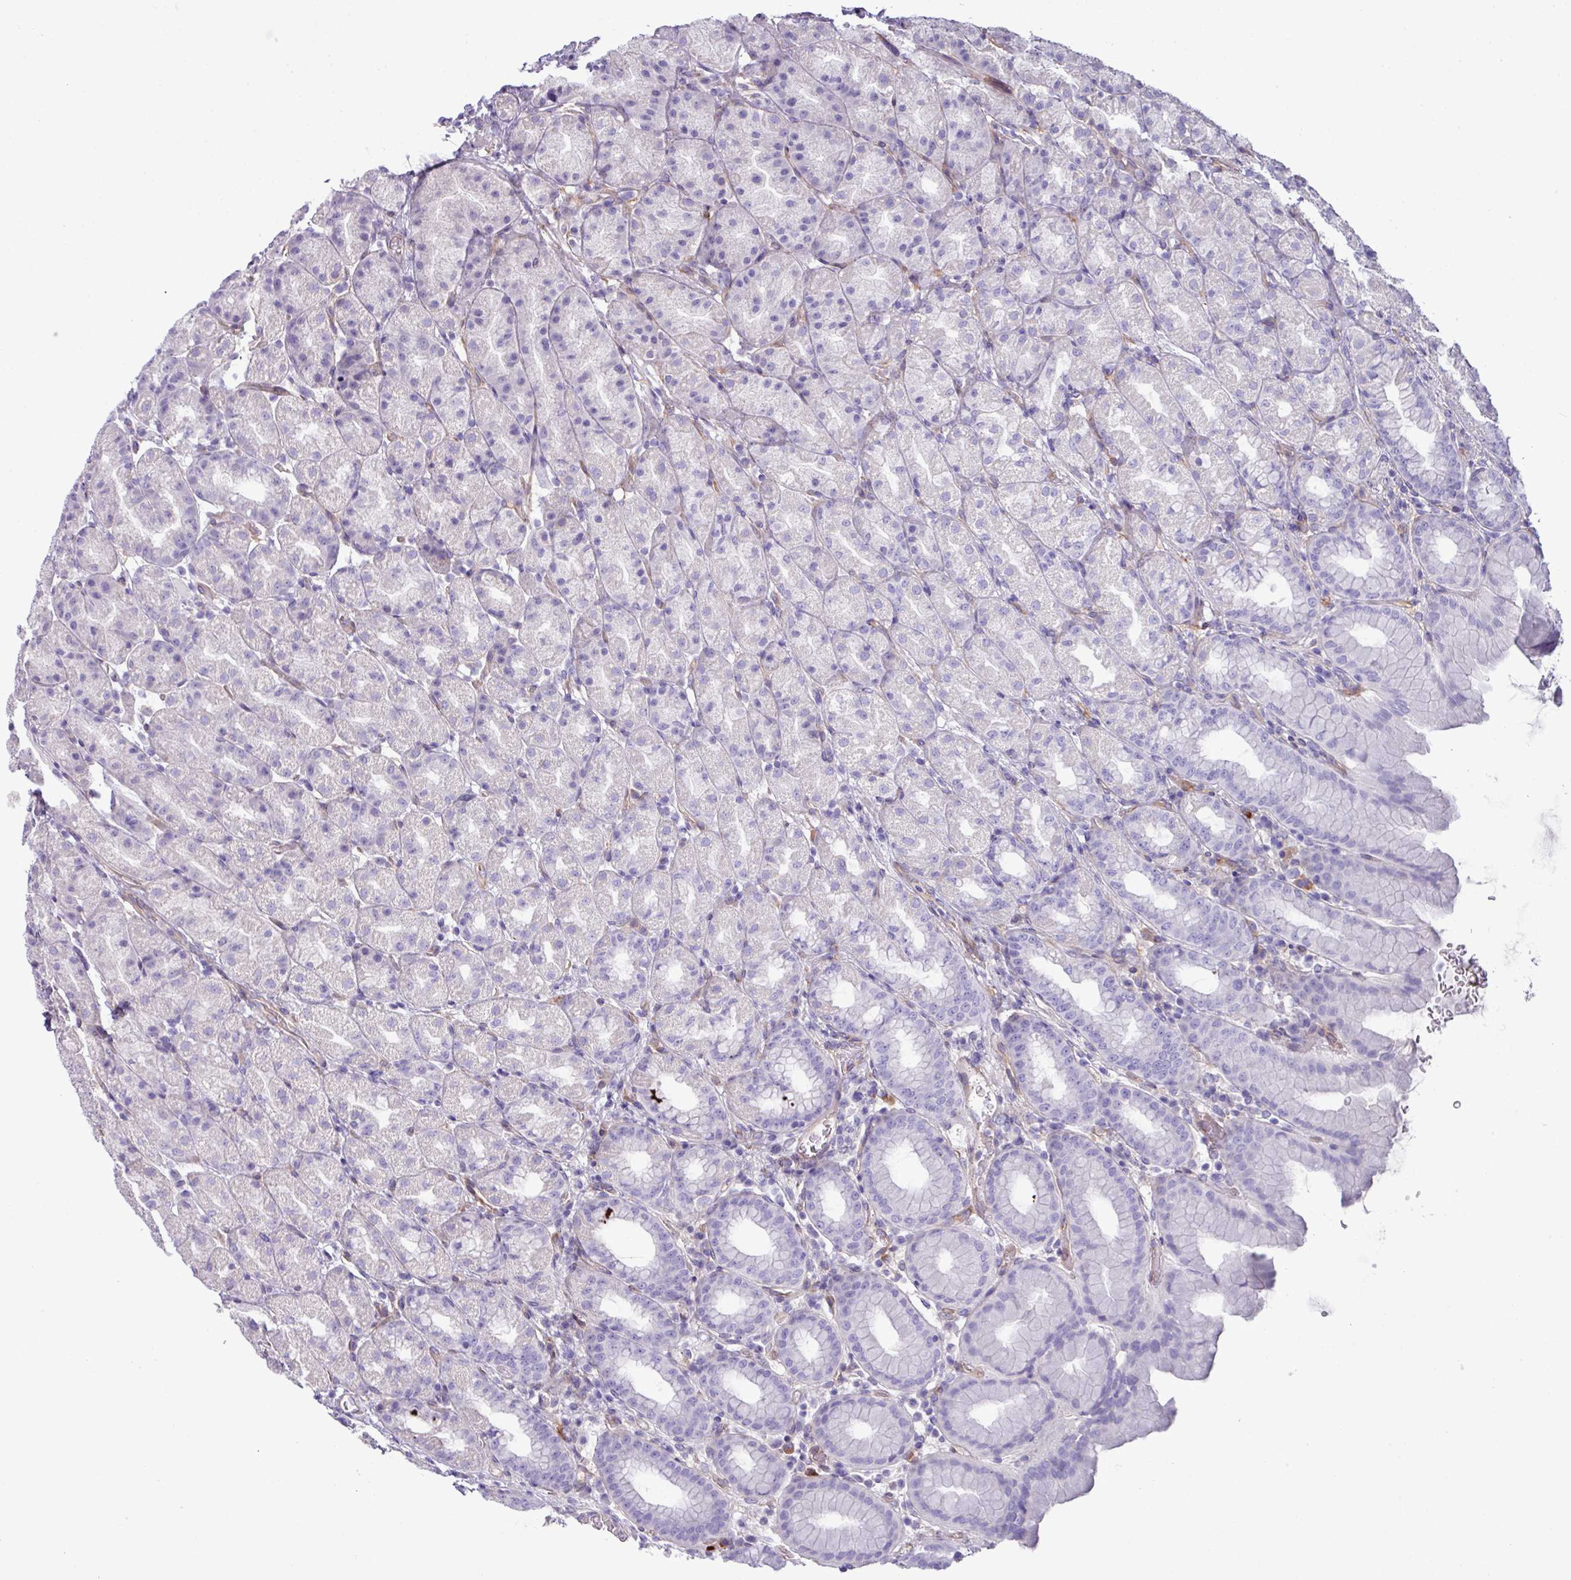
{"staining": {"intensity": "negative", "quantity": "none", "location": "none"}, "tissue": "stomach", "cell_type": "Glandular cells", "image_type": "normal", "snomed": [{"axis": "morphology", "description": "Normal tissue, NOS"}, {"axis": "topography", "description": "Stomach, upper"}, {"axis": "topography", "description": "Stomach"}], "caption": "Immunohistochemistry (IHC) micrograph of benign human stomach stained for a protein (brown), which demonstrates no positivity in glandular cells.", "gene": "KIRREL3", "patient": {"sex": "male", "age": 68}}